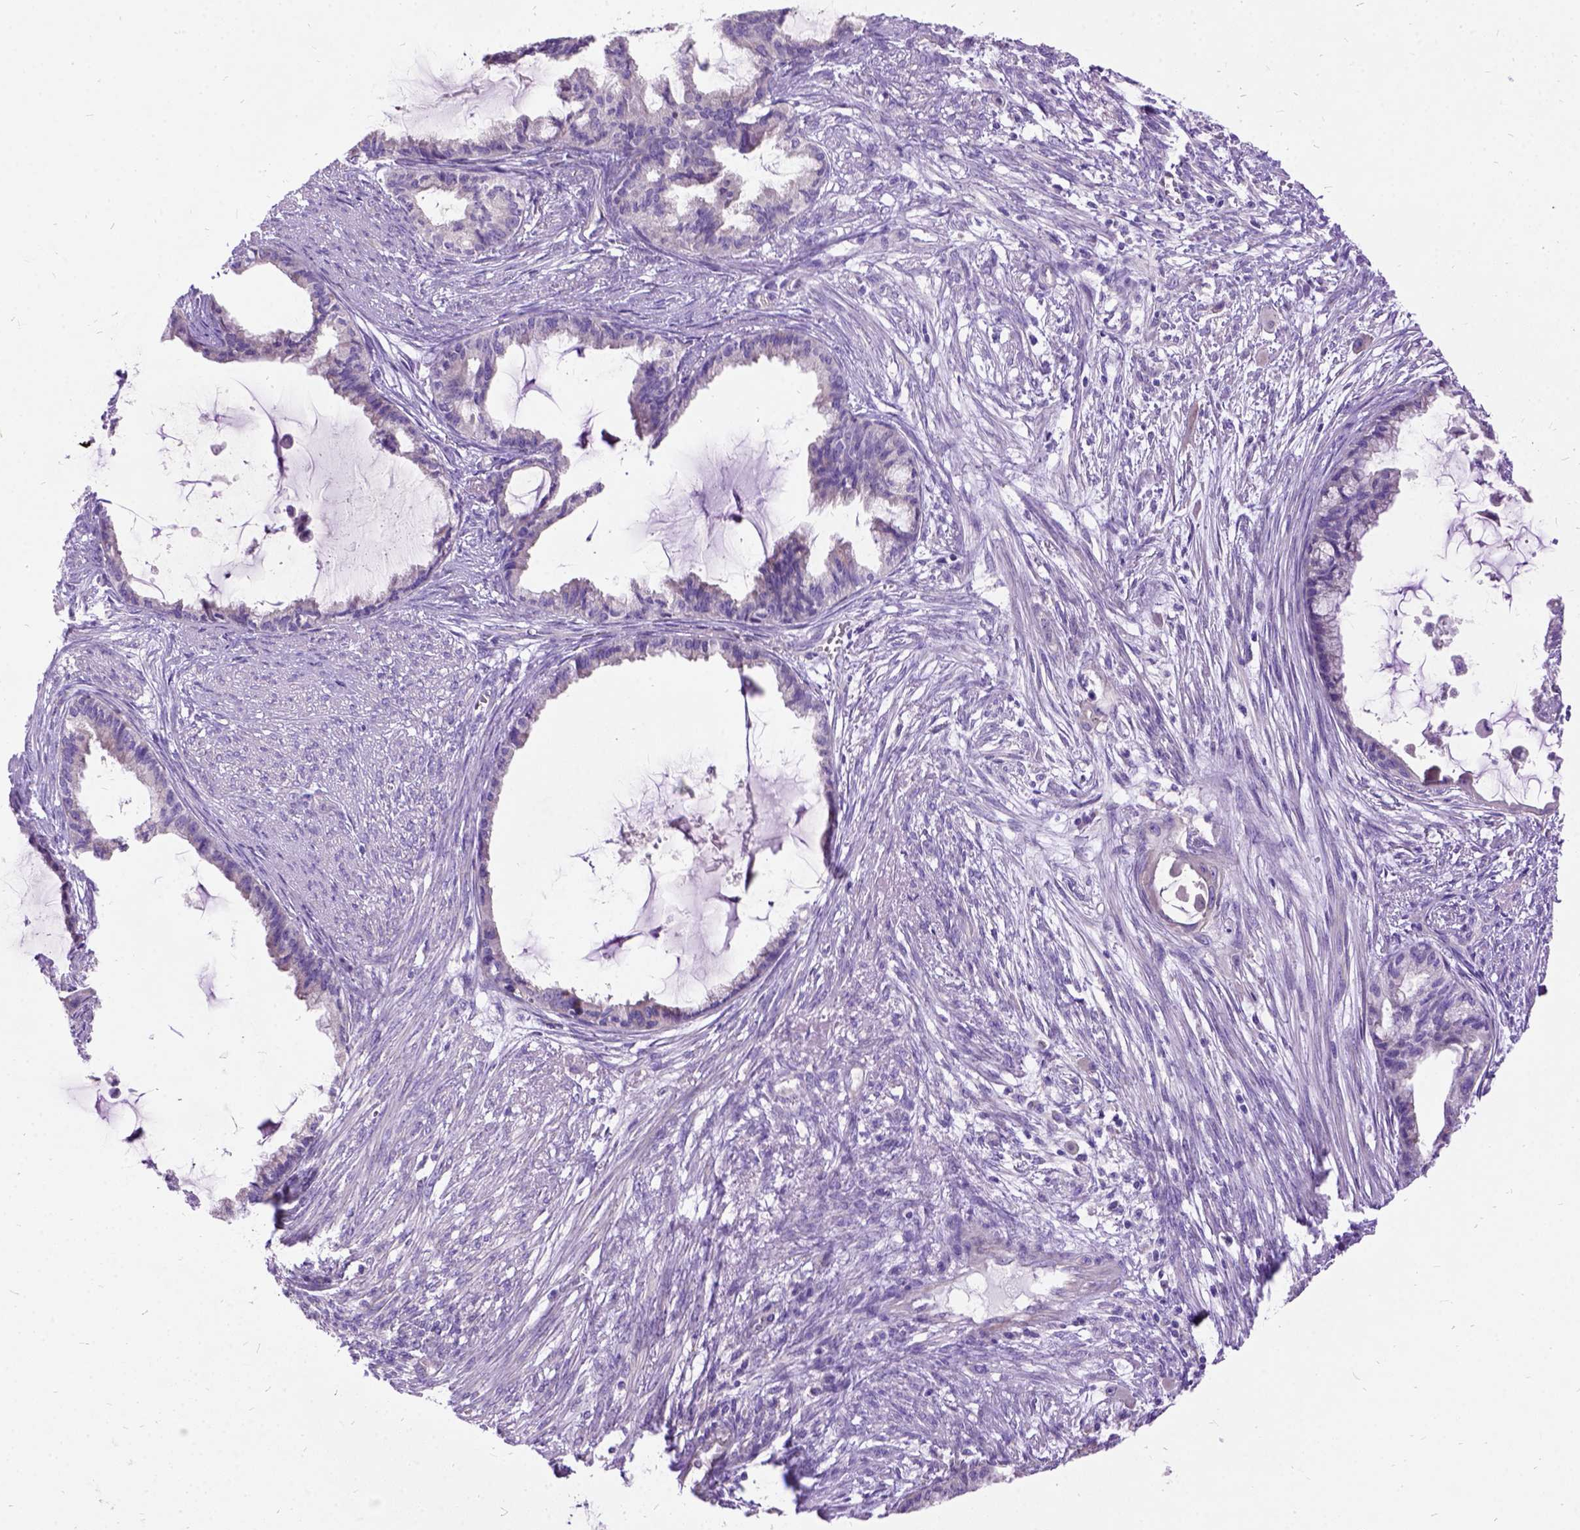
{"staining": {"intensity": "negative", "quantity": "none", "location": "none"}, "tissue": "endometrial cancer", "cell_type": "Tumor cells", "image_type": "cancer", "snomed": [{"axis": "morphology", "description": "Adenocarcinoma, NOS"}, {"axis": "topography", "description": "Endometrium"}], "caption": "An IHC histopathology image of endometrial cancer (adenocarcinoma) is shown. There is no staining in tumor cells of endometrial cancer (adenocarcinoma). (Immunohistochemistry, brightfield microscopy, high magnification).", "gene": "CFAP54", "patient": {"sex": "female", "age": 86}}